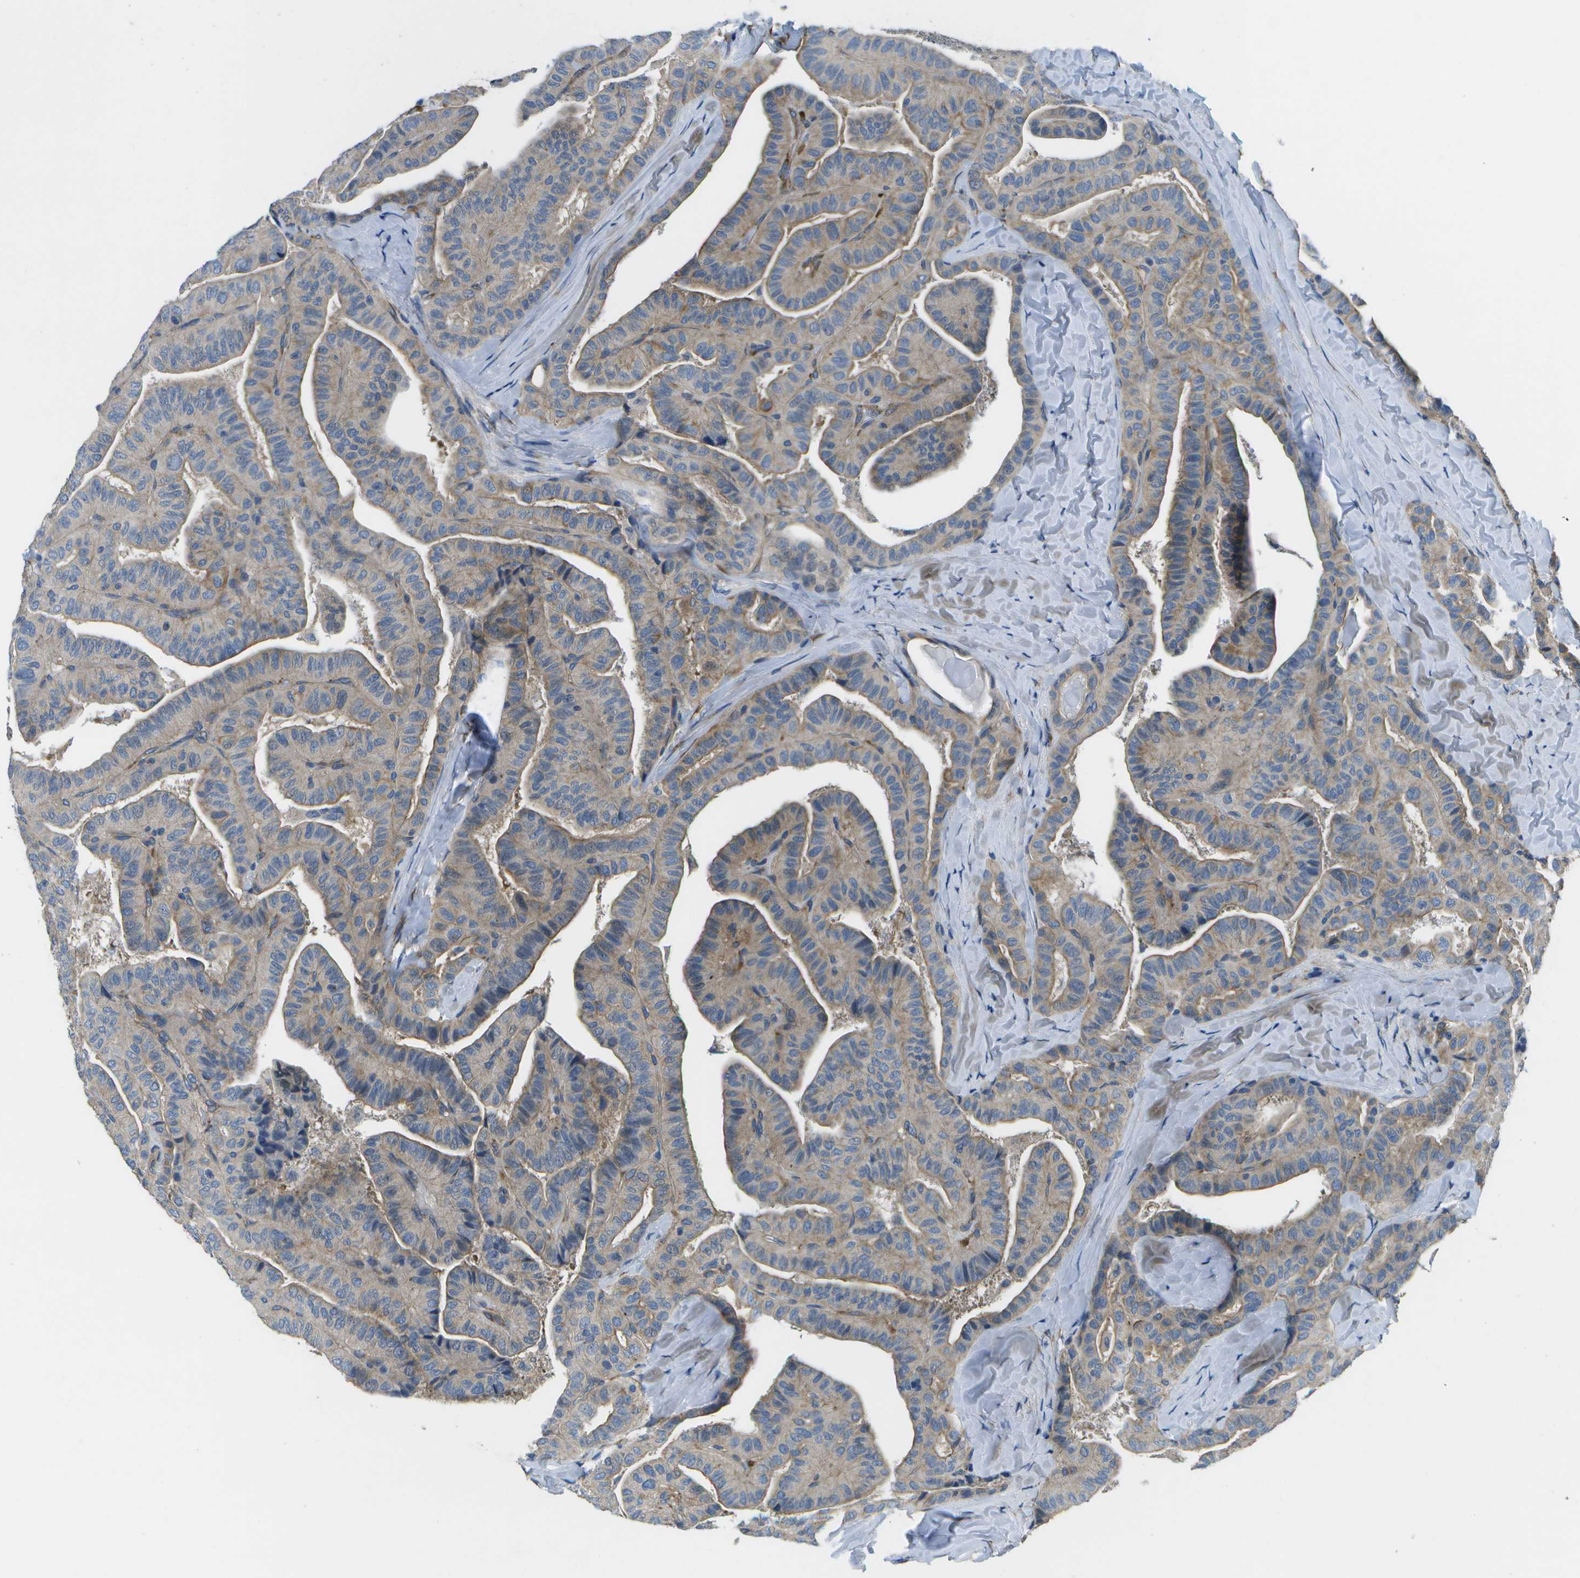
{"staining": {"intensity": "weak", "quantity": "<25%", "location": "cytoplasmic/membranous"}, "tissue": "thyroid cancer", "cell_type": "Tumor cells", "image_type": "cancer", "snomed": [{"axis": "morphology", "description": "Papillary adenocarcinoma, NOS"}, {"axis": "topography", "description": "Thyroid gland"}], "caption": "This is an IHC micrograph of thyroid cancer (papillary adenocarcinoma). There is no positivity in tumor cells.", "gene": "P3H1", "patient": {"sex": "male", "age": 77}}